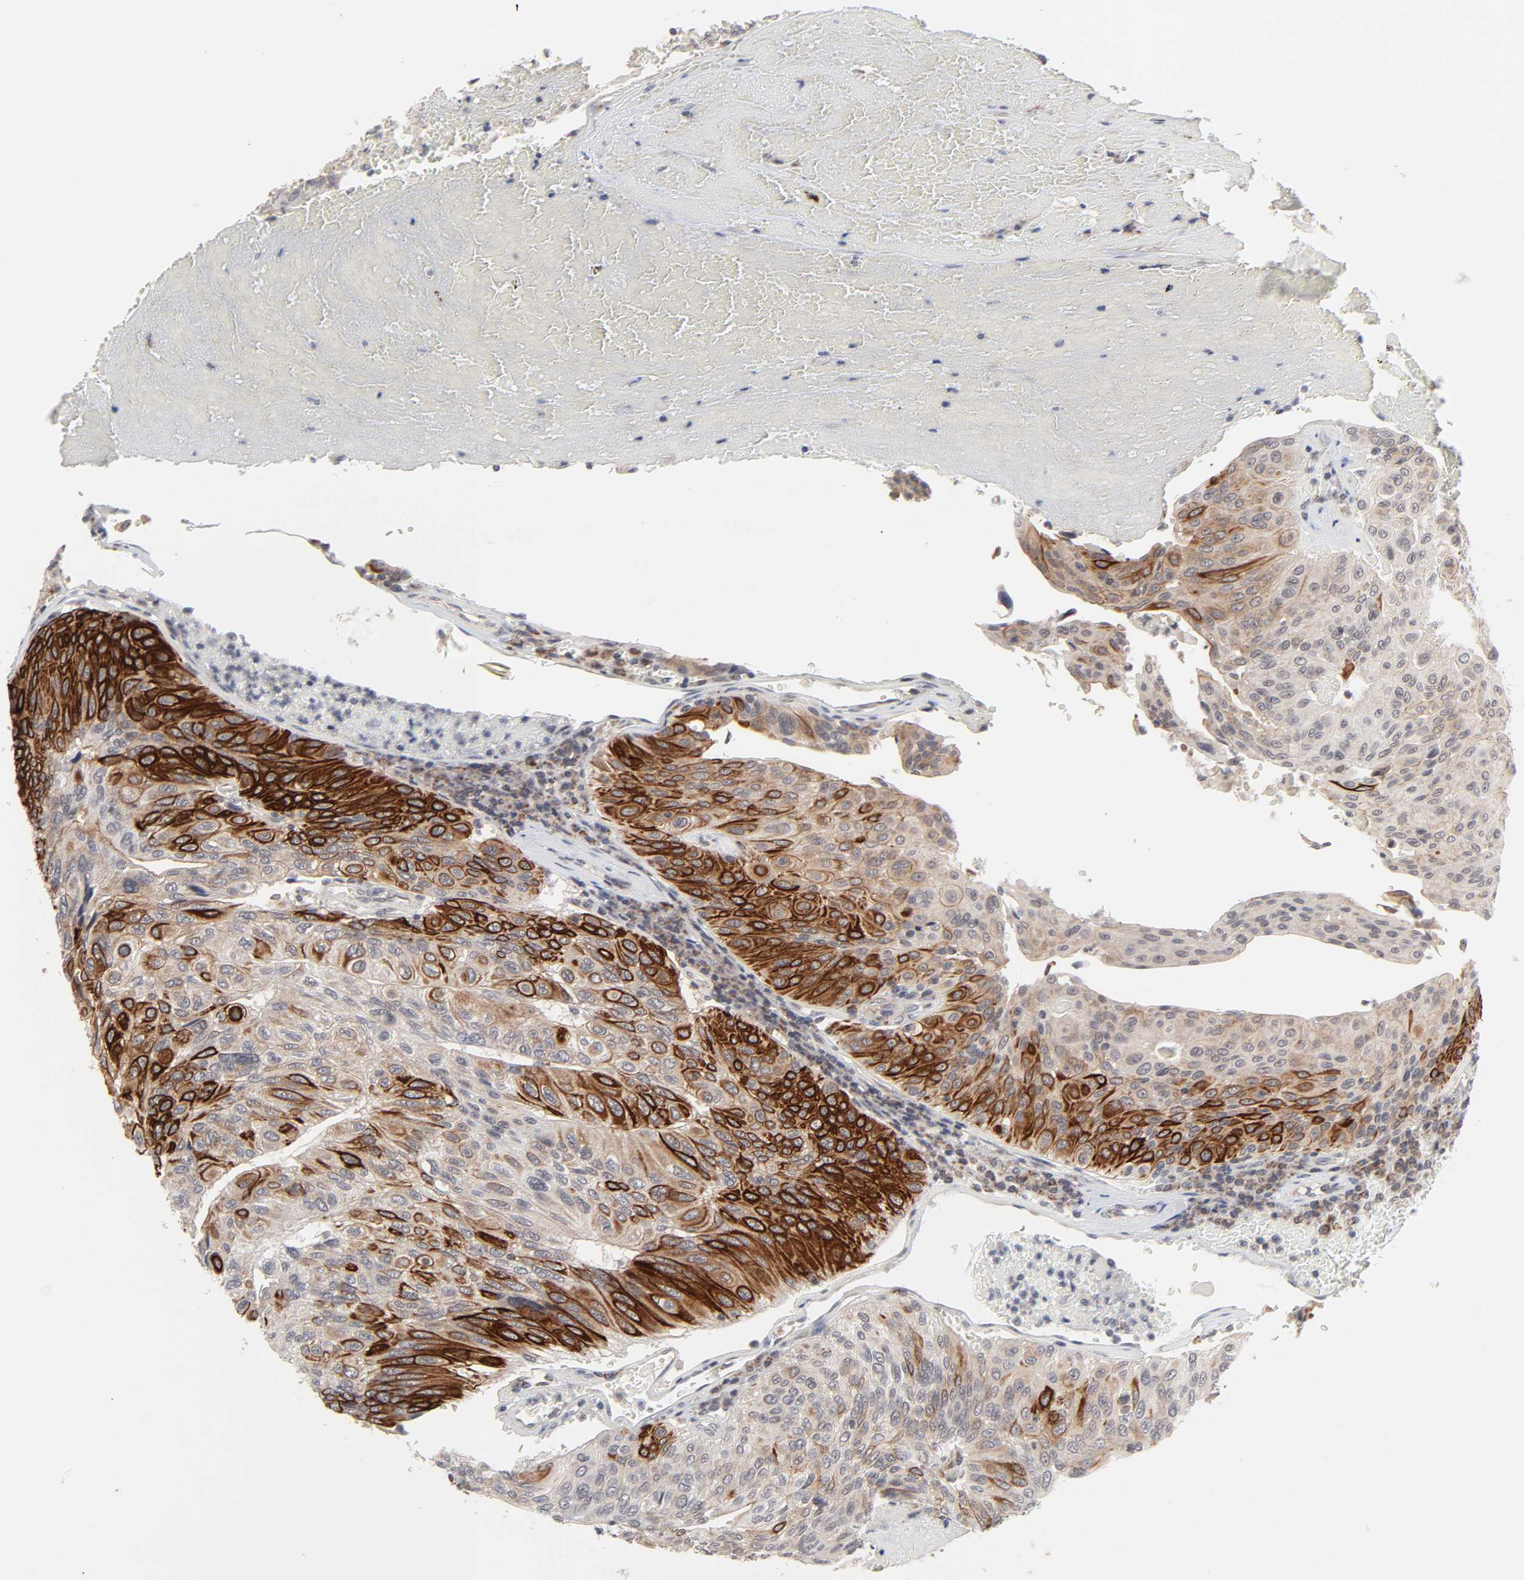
{"staining": {"intensity": "strong", "quantity": ">75%", "location": "cytoplasmic/membranous"}, "tissue": "urothelial cancer", "cell_type": "Tumor cells", "image_type": "cancer", "snomed": [{"axis": "morphology", "description": "Urothelial carcinoma, High grade"}, {"axis": "topography", "description": "Urinary bladder"}], "caption": "The micrograph reveals immunohistochemical staining of urothelial cancer. There is strong cytoplasmic/membranous staining is seen in about >75% of tumor cells.", "gene": "AUH", "patient": {"sex": "male", "age": 66}}